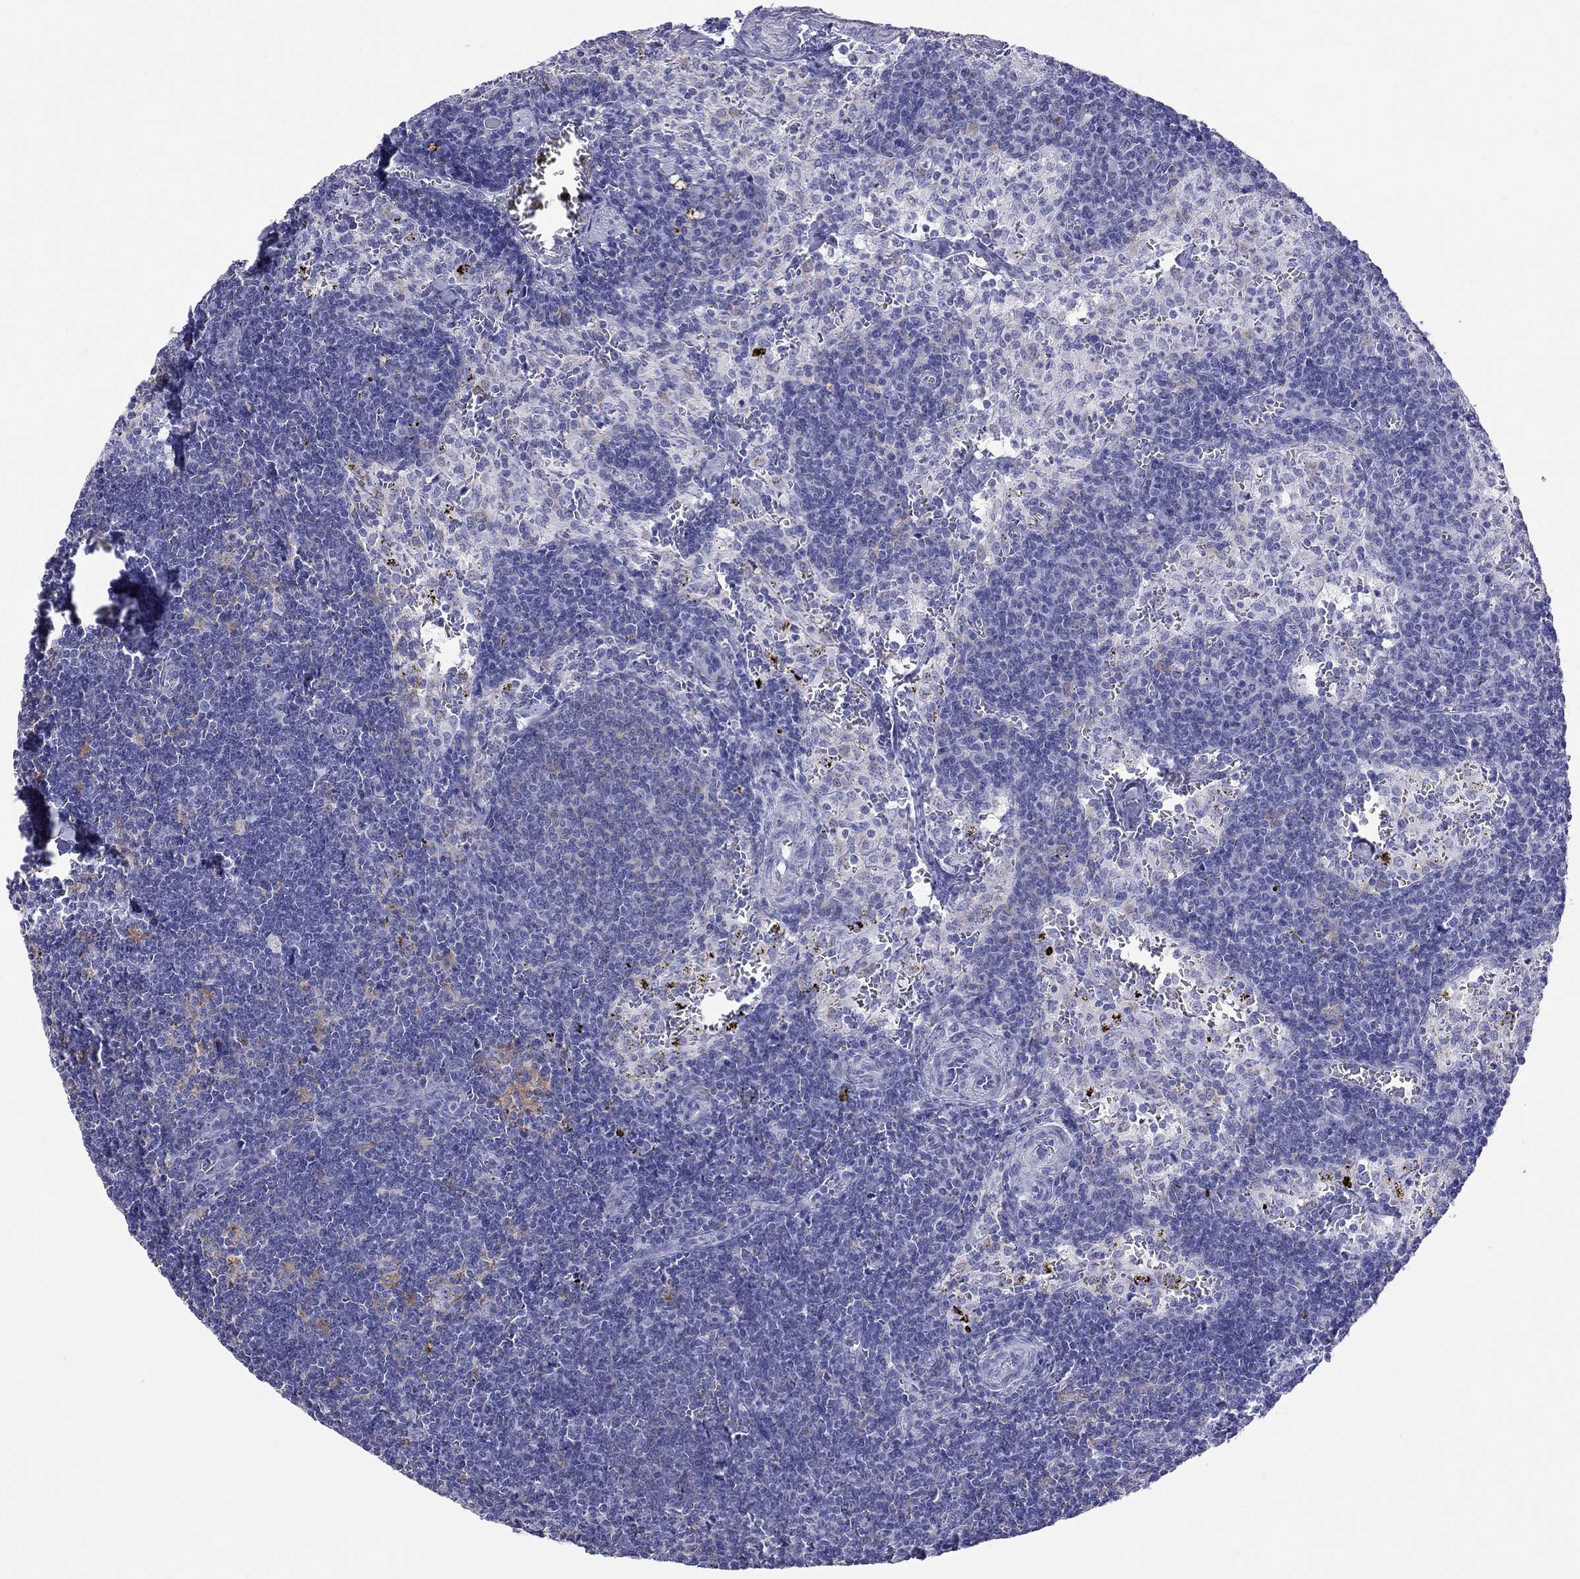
{"staining": {"intensity": "negative", "quantity": "none", "location": "none"}, "tissue": "lymph node", "cell_type": "Germinal center cells", "image_type": "normal", "snomed": [{"axis": "morphology", "description": "Normal tissue, NOS"}, {"axis": "topography", "description": "Lymph node"}], "caption": "The image demonstrates no staining of germinal center cells in normal lymph node.", "gene": "HLA", "patient": {"sex": "female", "age": 52}}